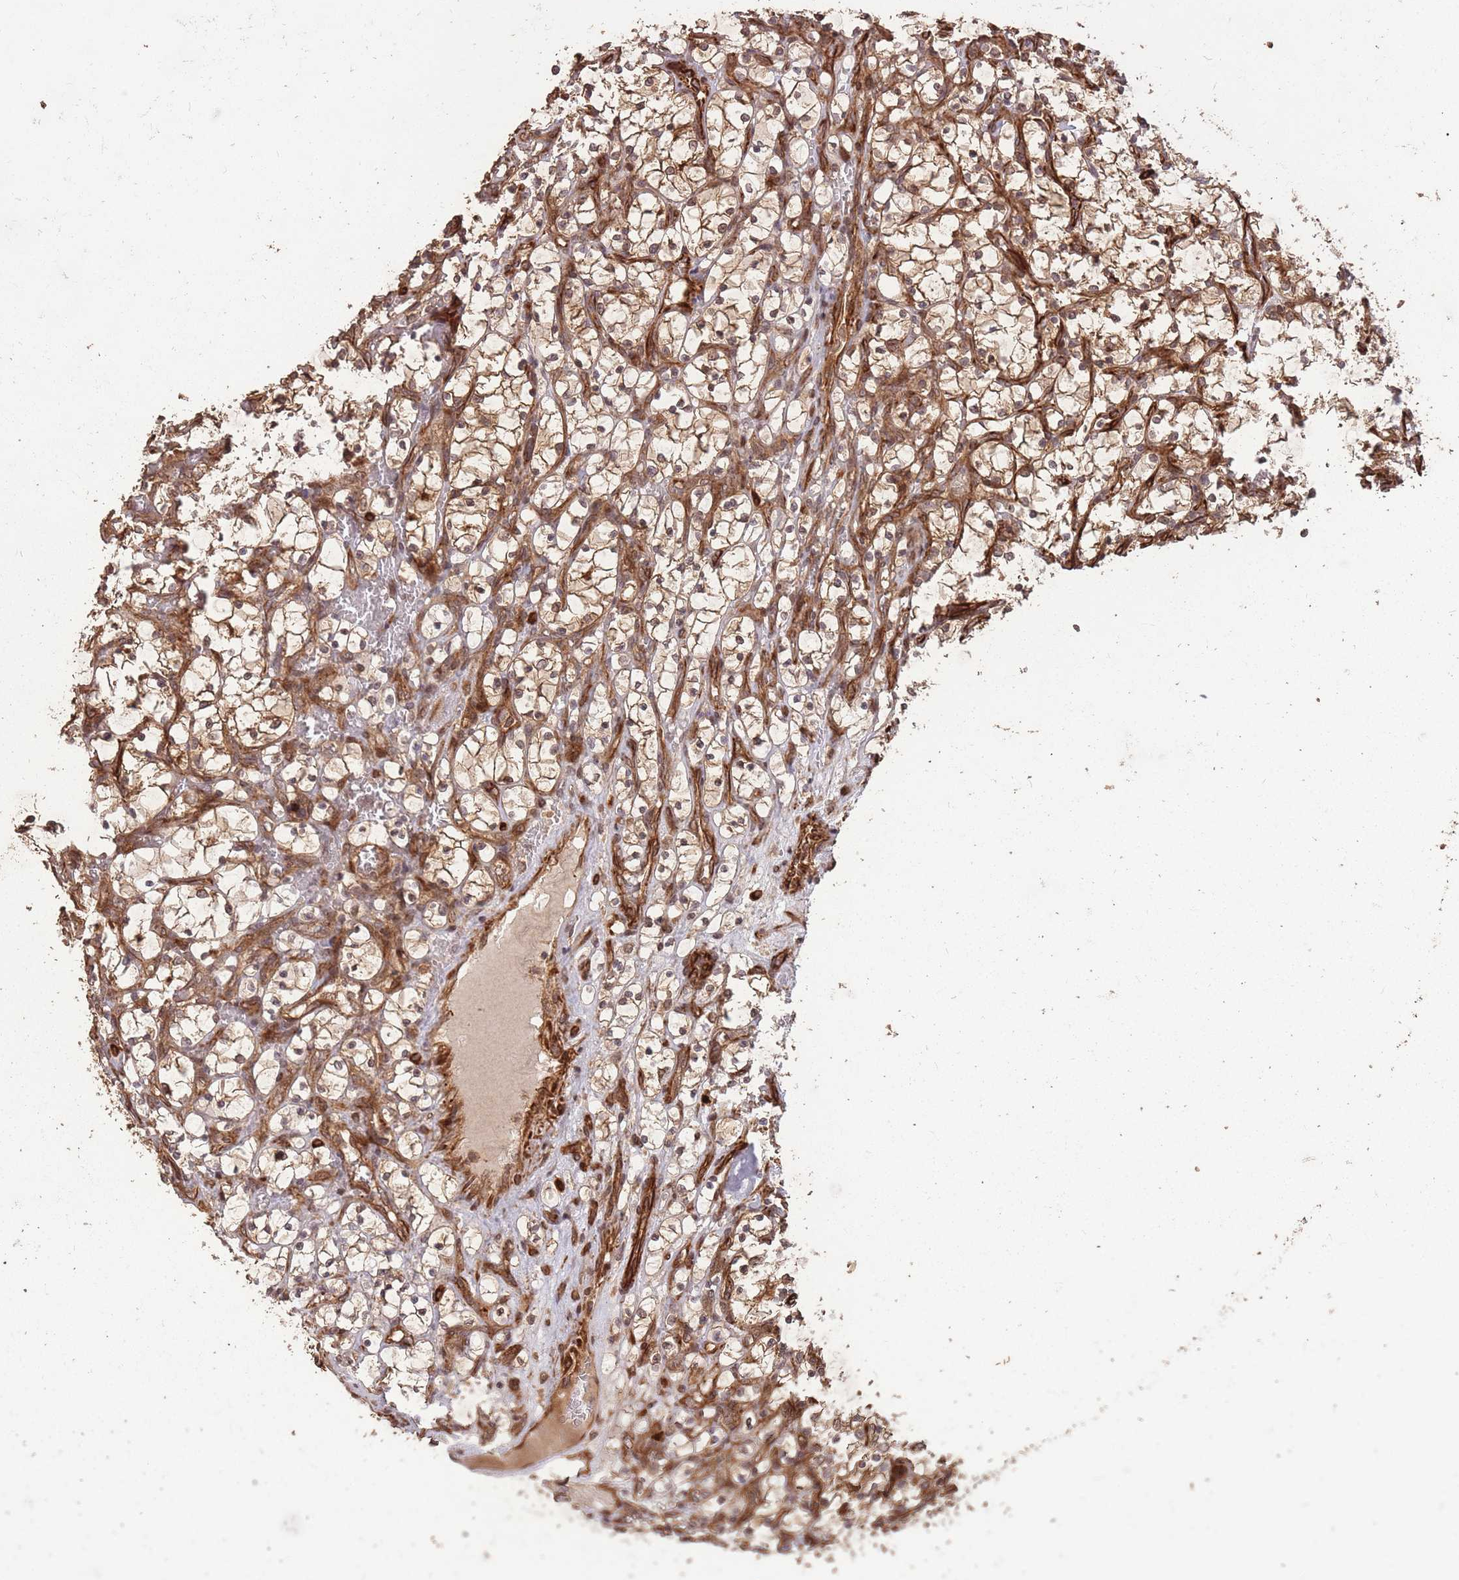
{"staining": {"intensity": "strong", "quantity": "25%-75%", "location": "cytoplasmic/membranous"}, "tissue": "renal cancer", "cell_type": "Tumor cells", "image_type": "cancer", "snomed": [{"axis": "morphology", "description": "Adenocarcinoma, NOS"}, {"axis": "topography", "description": "Kidney"}], "caption": "Protein analysis of renal cancer (adenocarcinoma) tissue reveals strong cytoplasmic/membranous expression in approximately 25%-75% of tumor cells.", "gene": "ERBB3", "patient": {"sex": "female", "age": 69}}